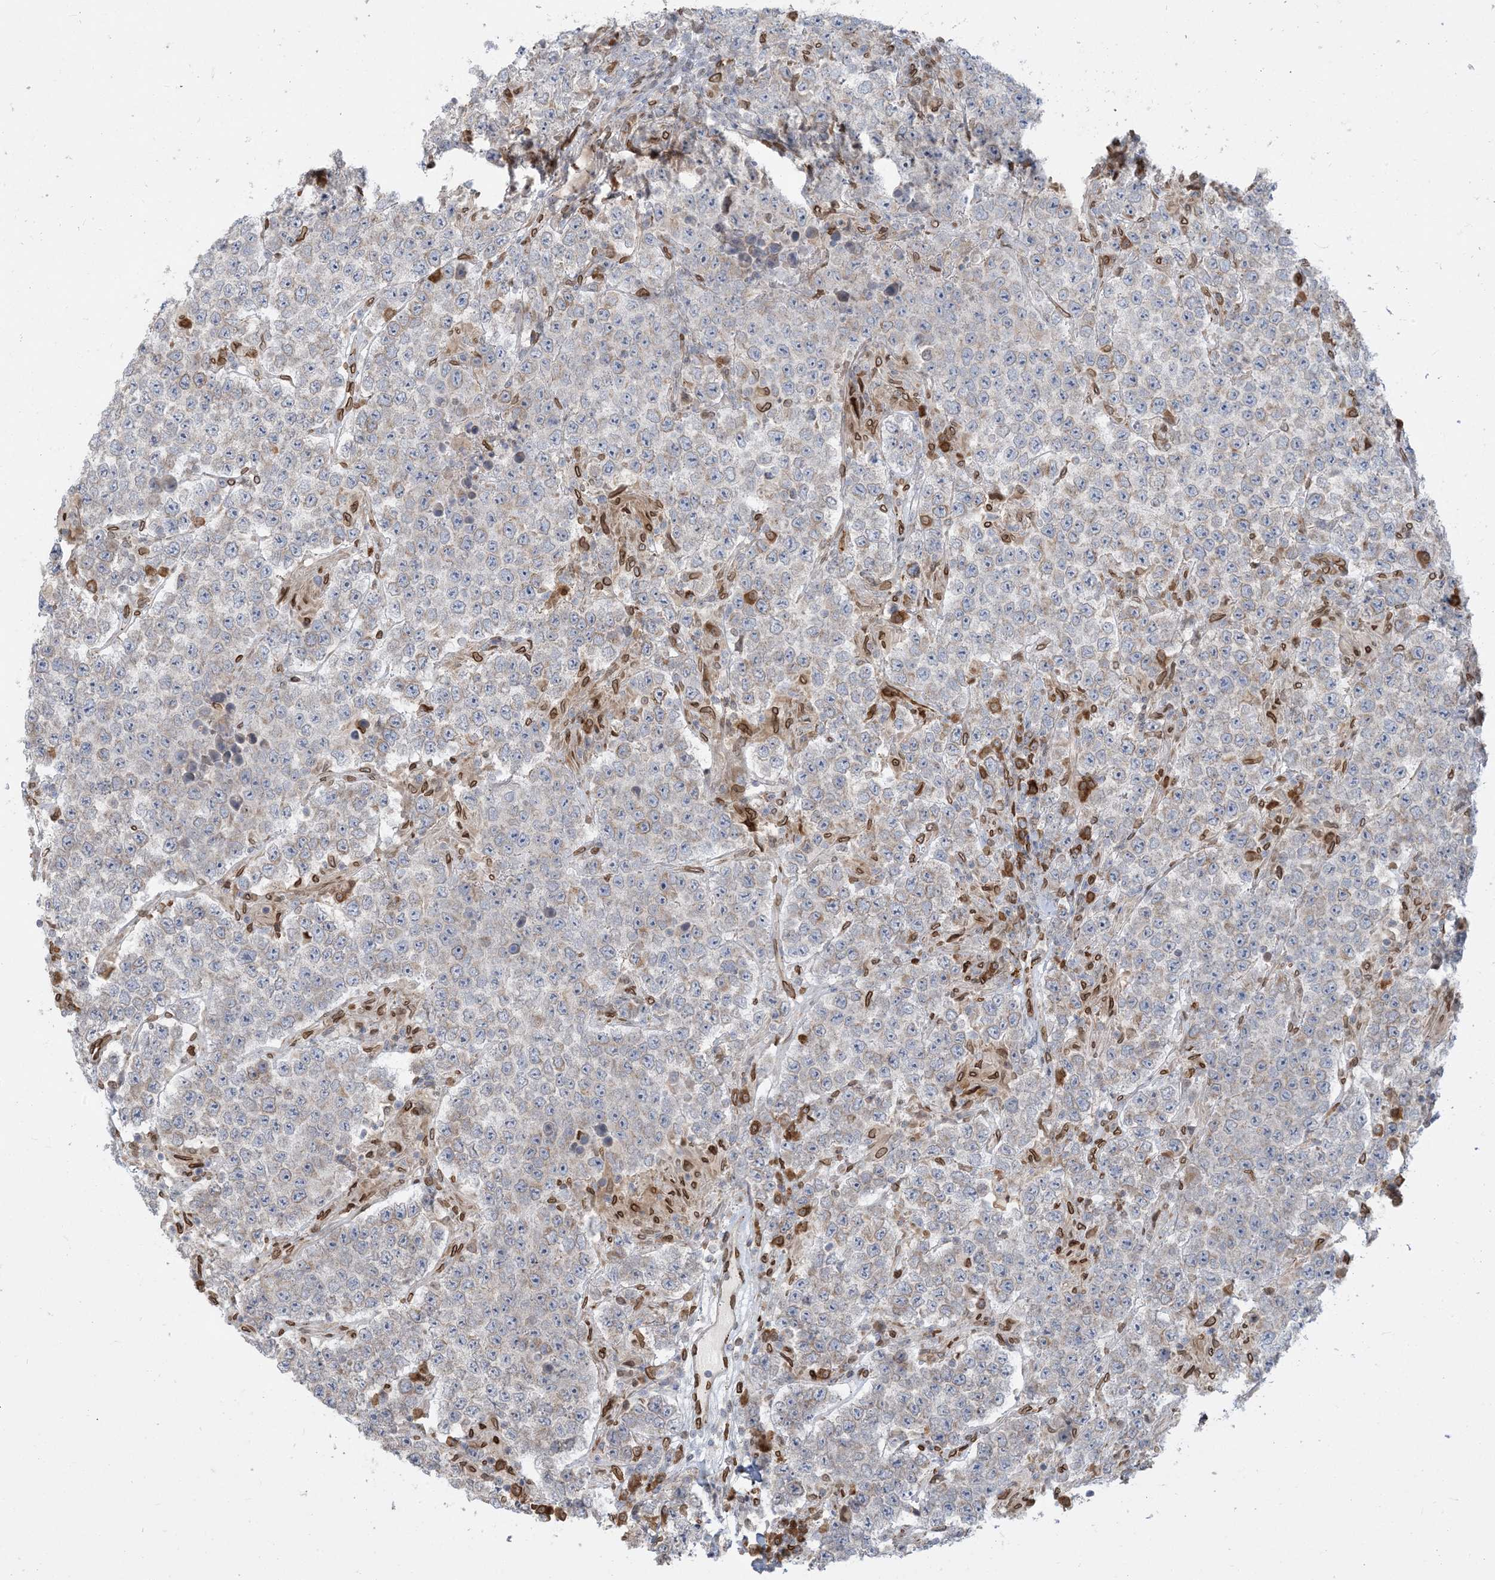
{"staining": {"intensity": "negative", "quantity": "none", "location": "none"}, "tissue": "testis cancer", "cell_type": "Tumor cells", "image_type": "cancer", "snomed": [{"axis": "morphology", "description": "Normal tissue, NOS"}, {"axis": "morphology", "description": "Urothelial carcinoma, High grade"}, {"axis": "morphology", "description": "Seminoma, NOS"}, {"axis": "morphology", "description": "Carcinoma, Embryonal, NOS"}, {"axis": "topography", "description": "Urinary bladder"}, {"axis": "topography", "description": "Testis"}], "caption": "There is no significant positivity in tumor cells of testis cancer (high-grade urothelial carcinoma).", "gene": "WWP1", "patient": {"sex": "male", "age": 41}}